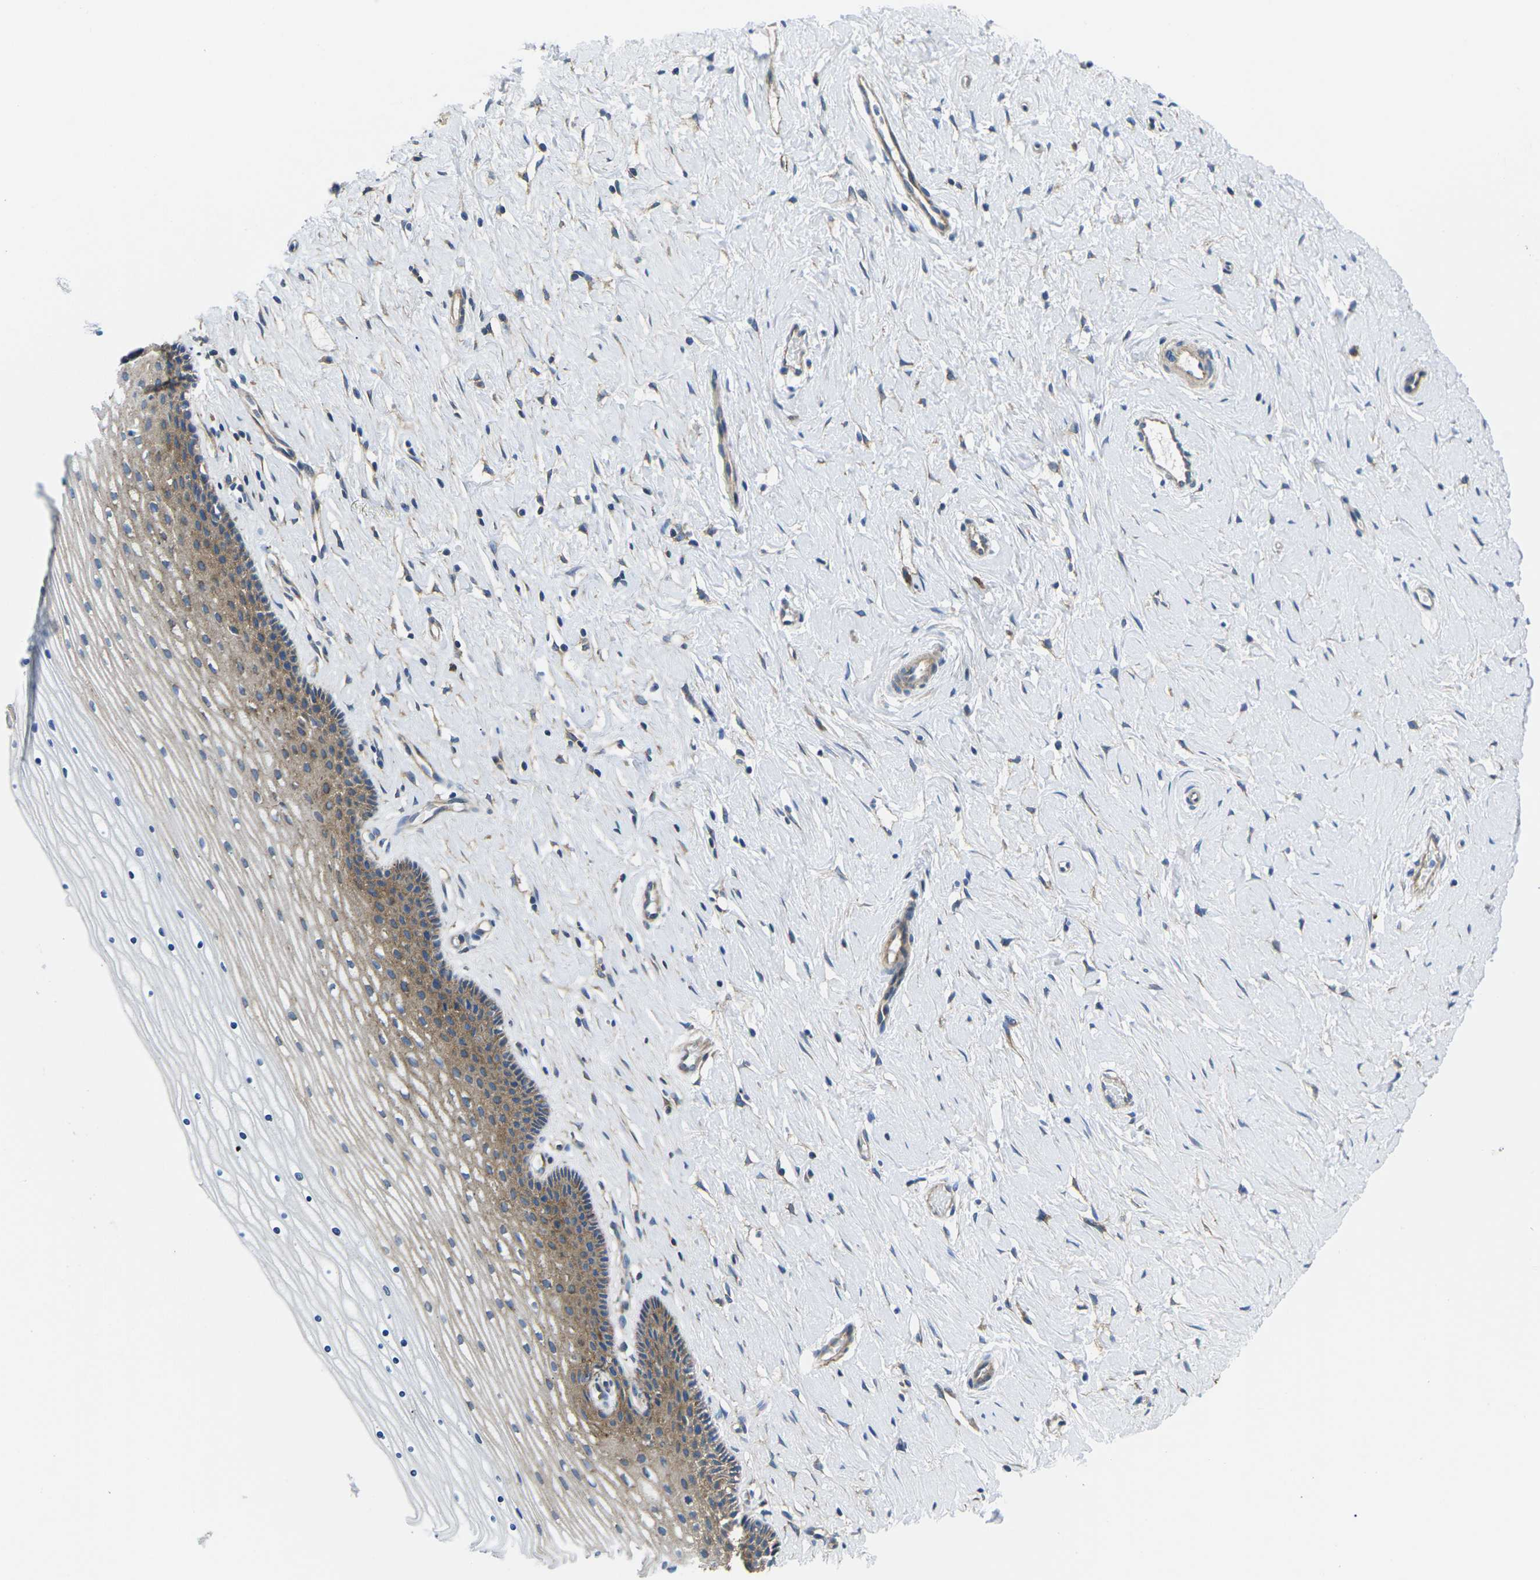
{"staining": {"intensity": "strong", "quantity": ">75%", "location": "cytoplasmic/membranous"}, "tissue": "cervix", "cell_type": "Glandular cells", "image_type": "normal", "snomed": [{"axis": "morphology", "description": "Normal tissue, NOS"}, {"axis": "topography", "description": "Cervix"}], "caption": "The image demonstrates staining of benign cervix, revealing strong cytoplasmic/membranous protein expression (brown color) within glandular cells.", "gene": "DLG1", "patient": {"sex": "female", "age": 39}}